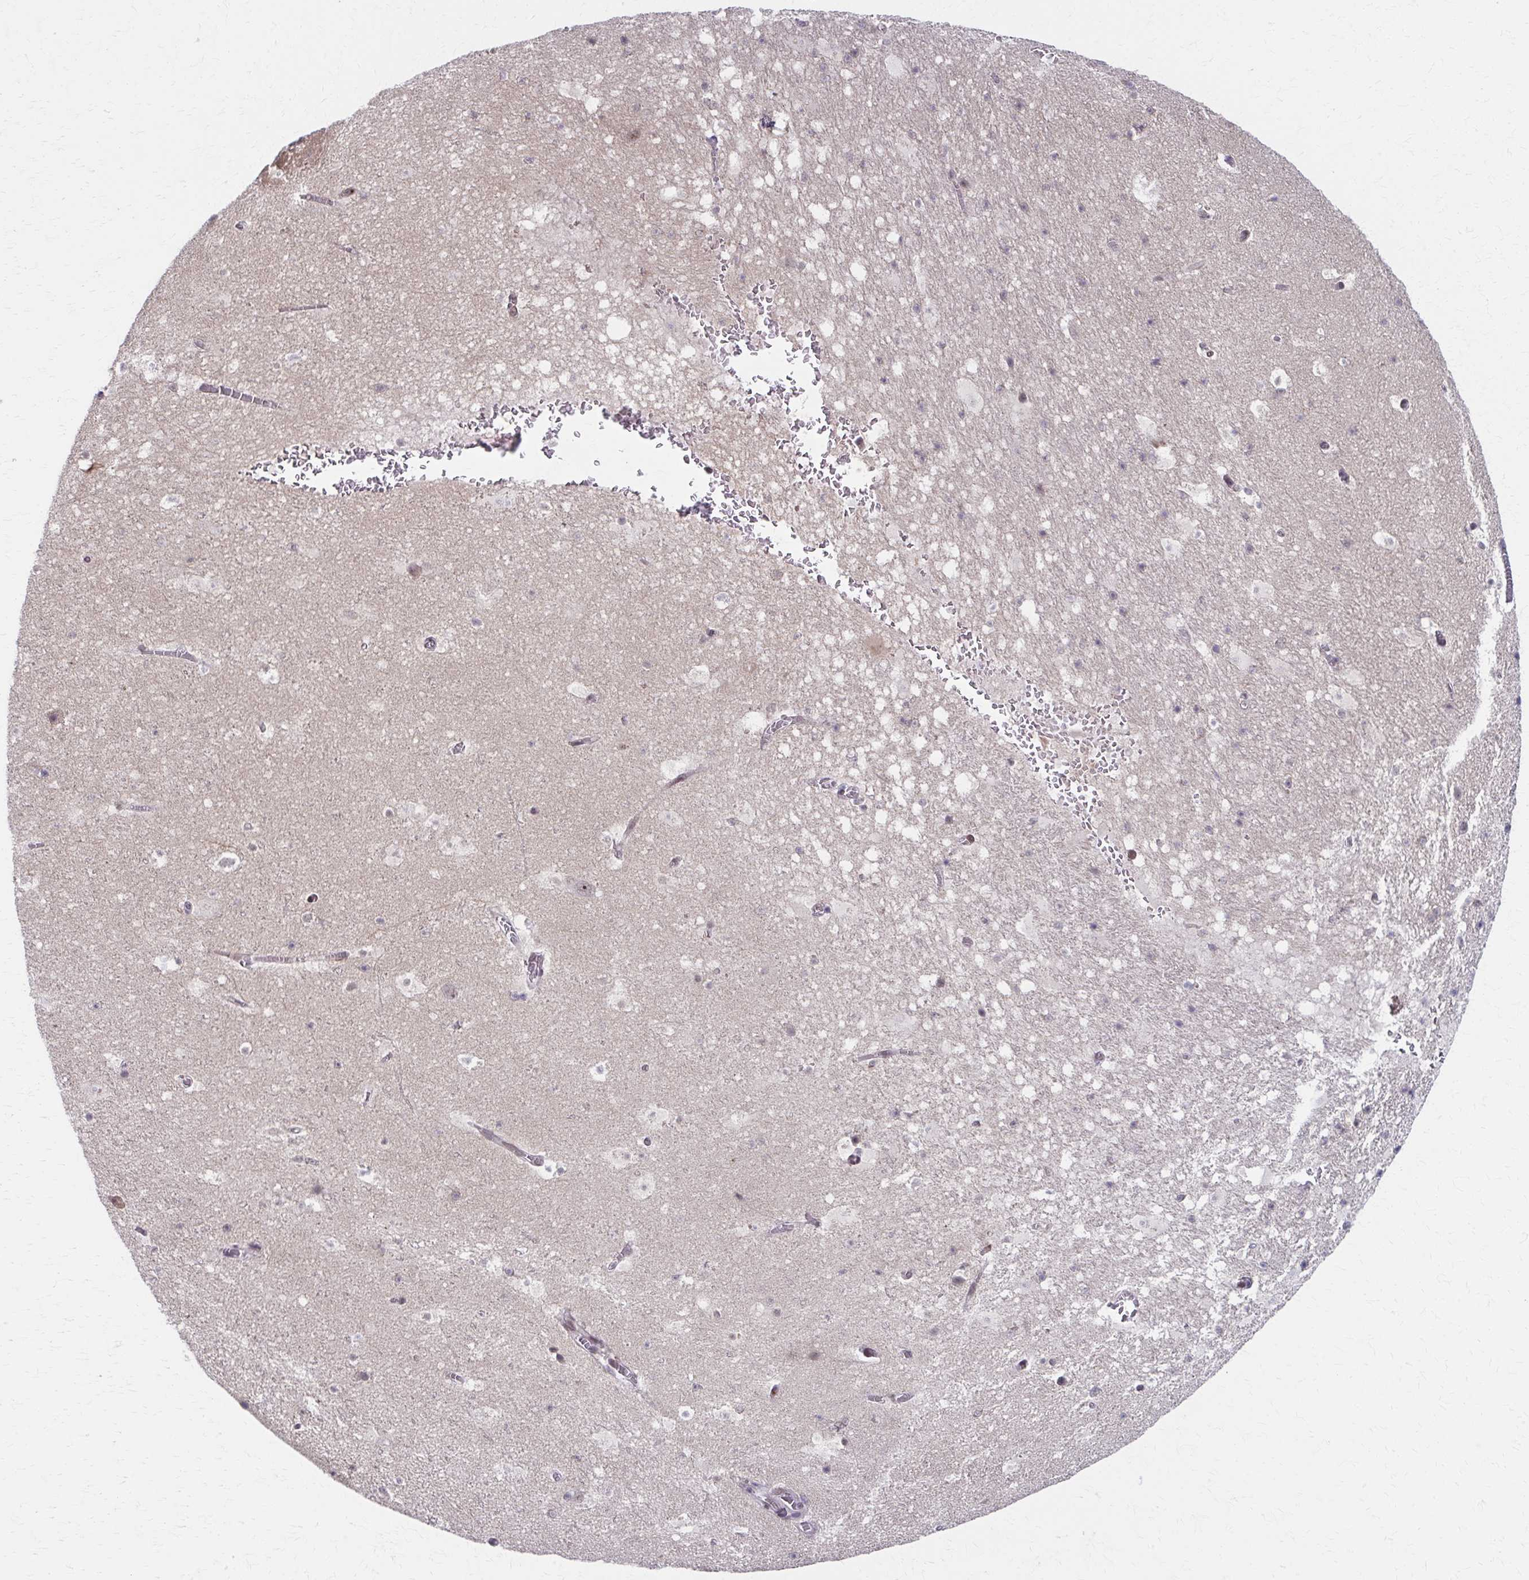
{"staining": {"intensity": "moderate", "quantity": "<25%", "location": "nuclear"}, "tissue": "hippocampus", "cell_type": "Glial cells", "image_type": "normal", "snomed": [{"axis": "morphology", "description": "Normal tissue, NOS"}, {"axis": "topography", "description": "Hippocampus"}], "caption": "This is a histology image of immunohistochemistry staining of benign hippocampus, which shows moderate staining in the nuclear of glial cells.", "gene": "SETBP1", "patient": {"sex": "female", "age": 42}}